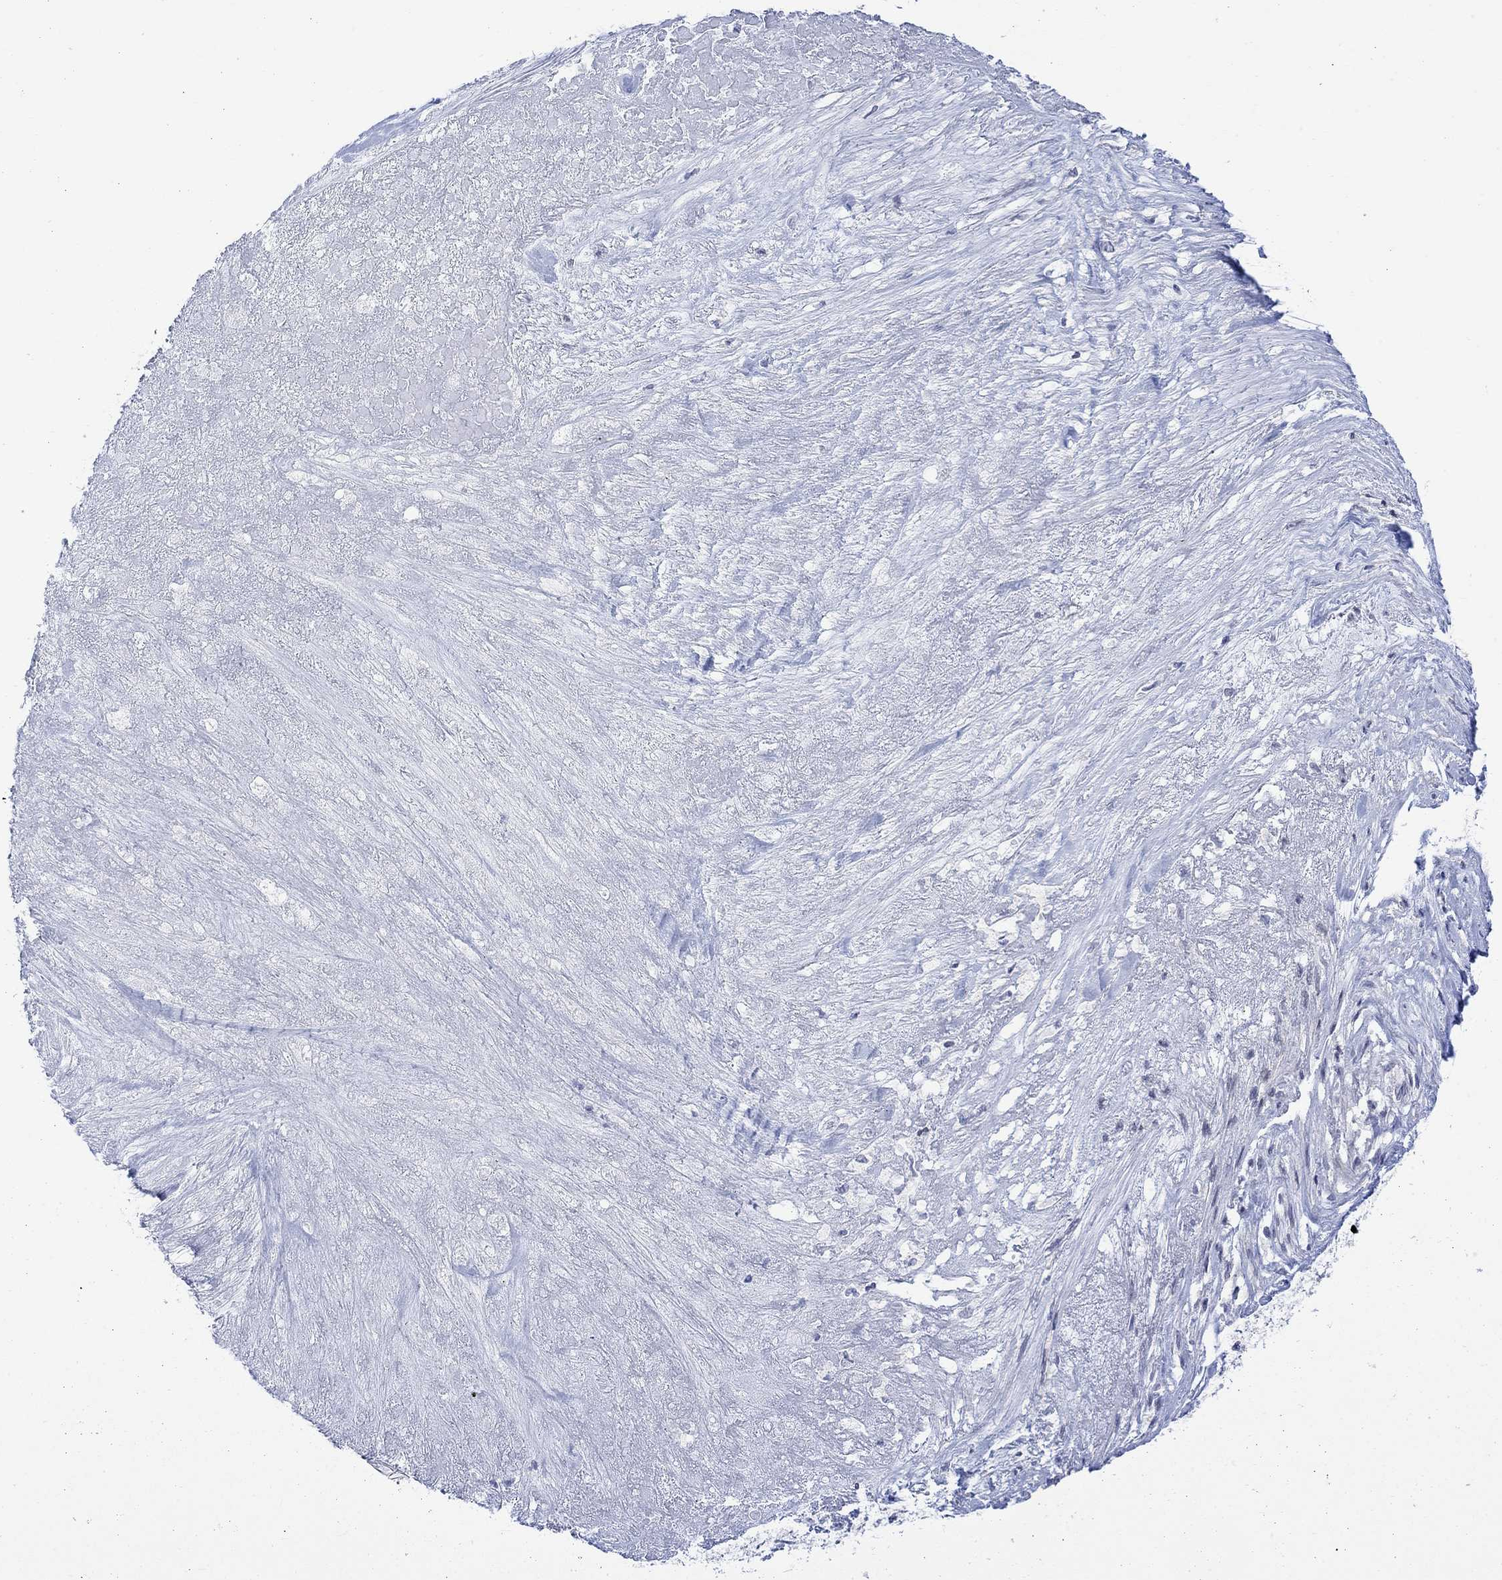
{"staining": {"intensity": "negative", "quantity": "none", "location": "none"}, "tissue": "ovarian cancer", "cell_type": "Tumor cells", "image_type": "cancer", "snomed": [{"axis": "morphology", "description": "Cystadenocarcinoma, serous, NOS"}, {"axis": "topography", "description": "Ovary"}], "caption": "Human ovarian serous cystadenocarcinoma stained for a protein using immunohistochemistry demonstrates no staining in tumor cells.", "gene": "DCX", "patient": {"sex": "female", "age": 54}}